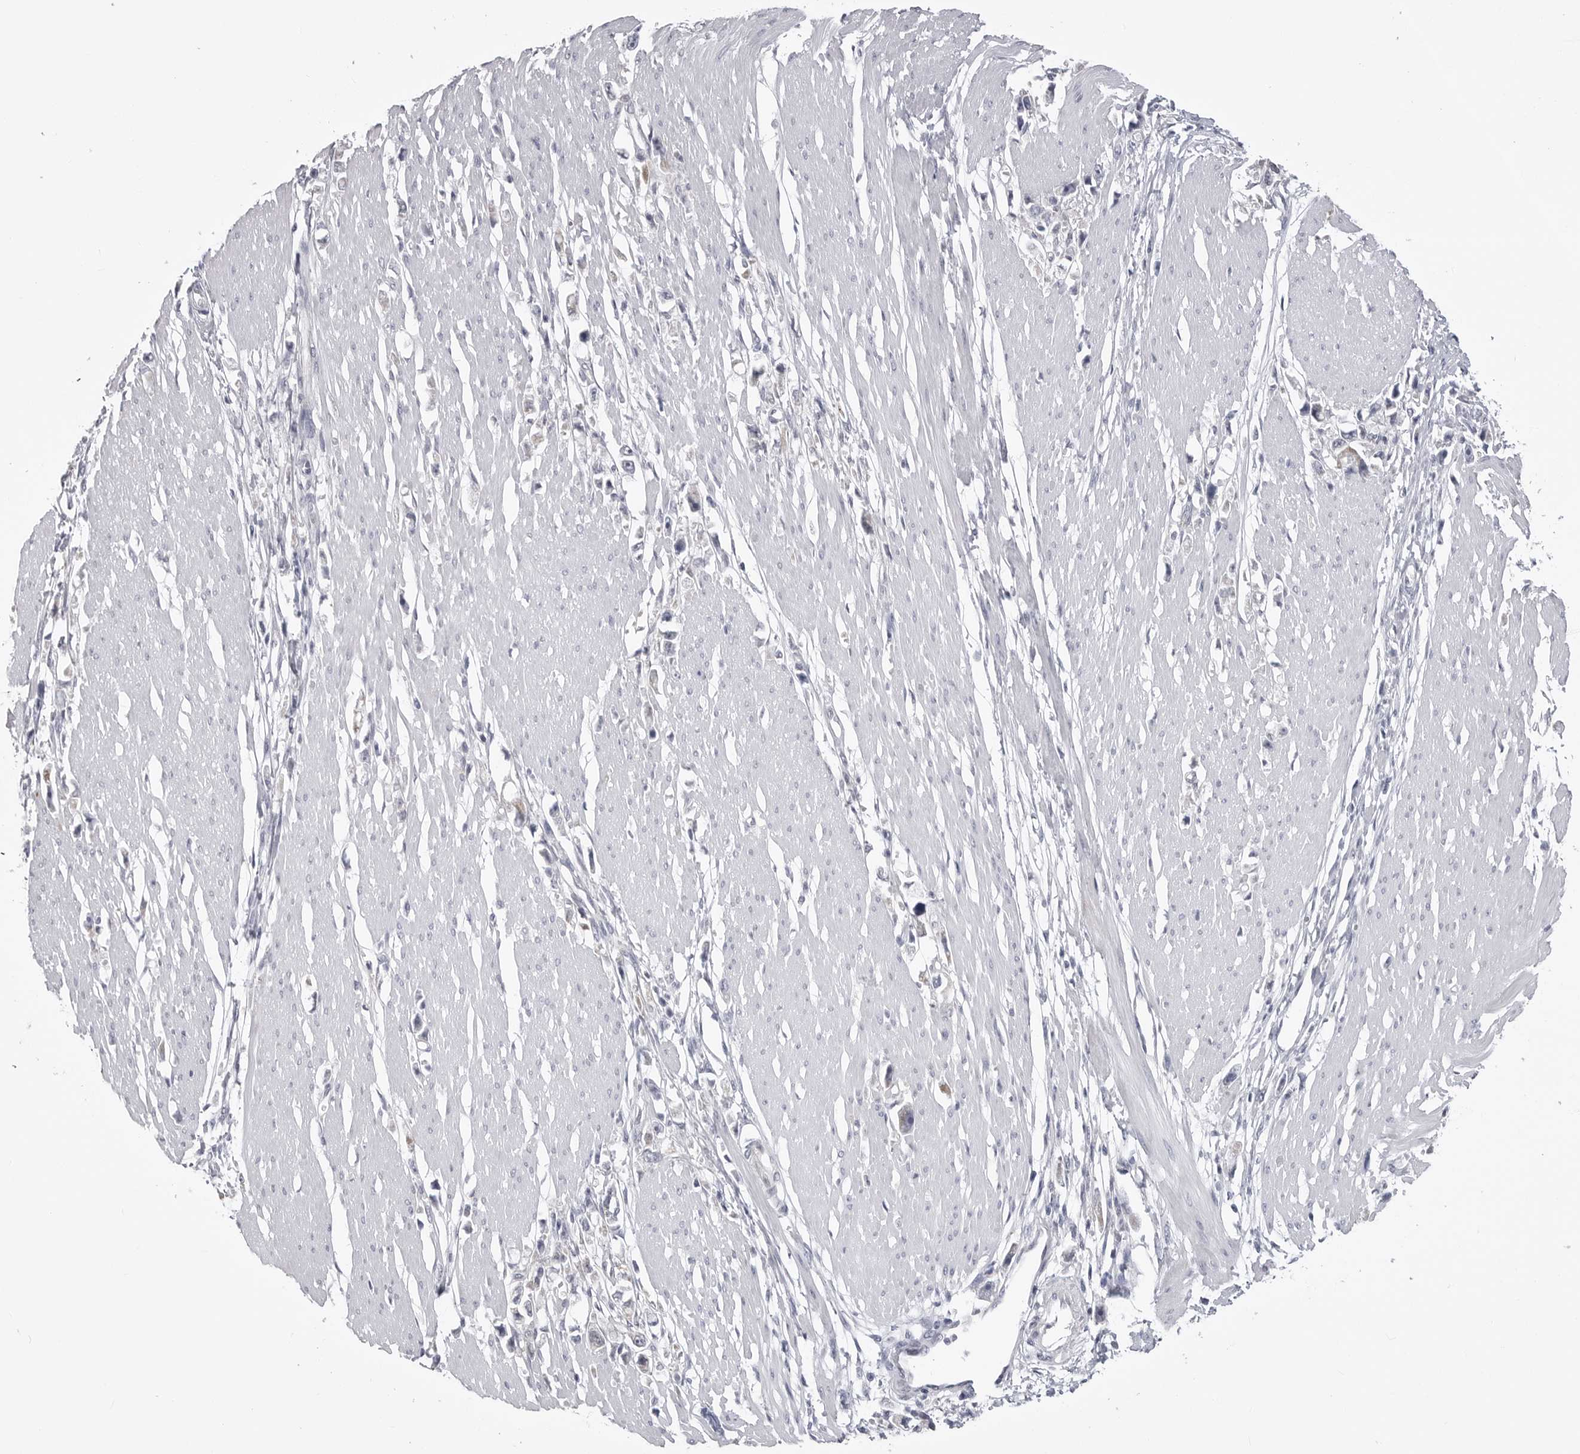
{"staining": {"intensity": "negative", "quantity": "none", "location": "none"}, "tissue": "stomach cancer", "cell_type": "Tumor cells", "image_type": "cancer", "snomed": [{"axis": "morphology", "description": "Adenocarcinoma, NOS"}, {"axis": "topography", "description": "Stomach"}], "caption": "Stomach cancer stained for a protein using IHC exhibits no positivity tumor cells.", "gene": "FH", "patient": {"sex": "female", "age": 59}}